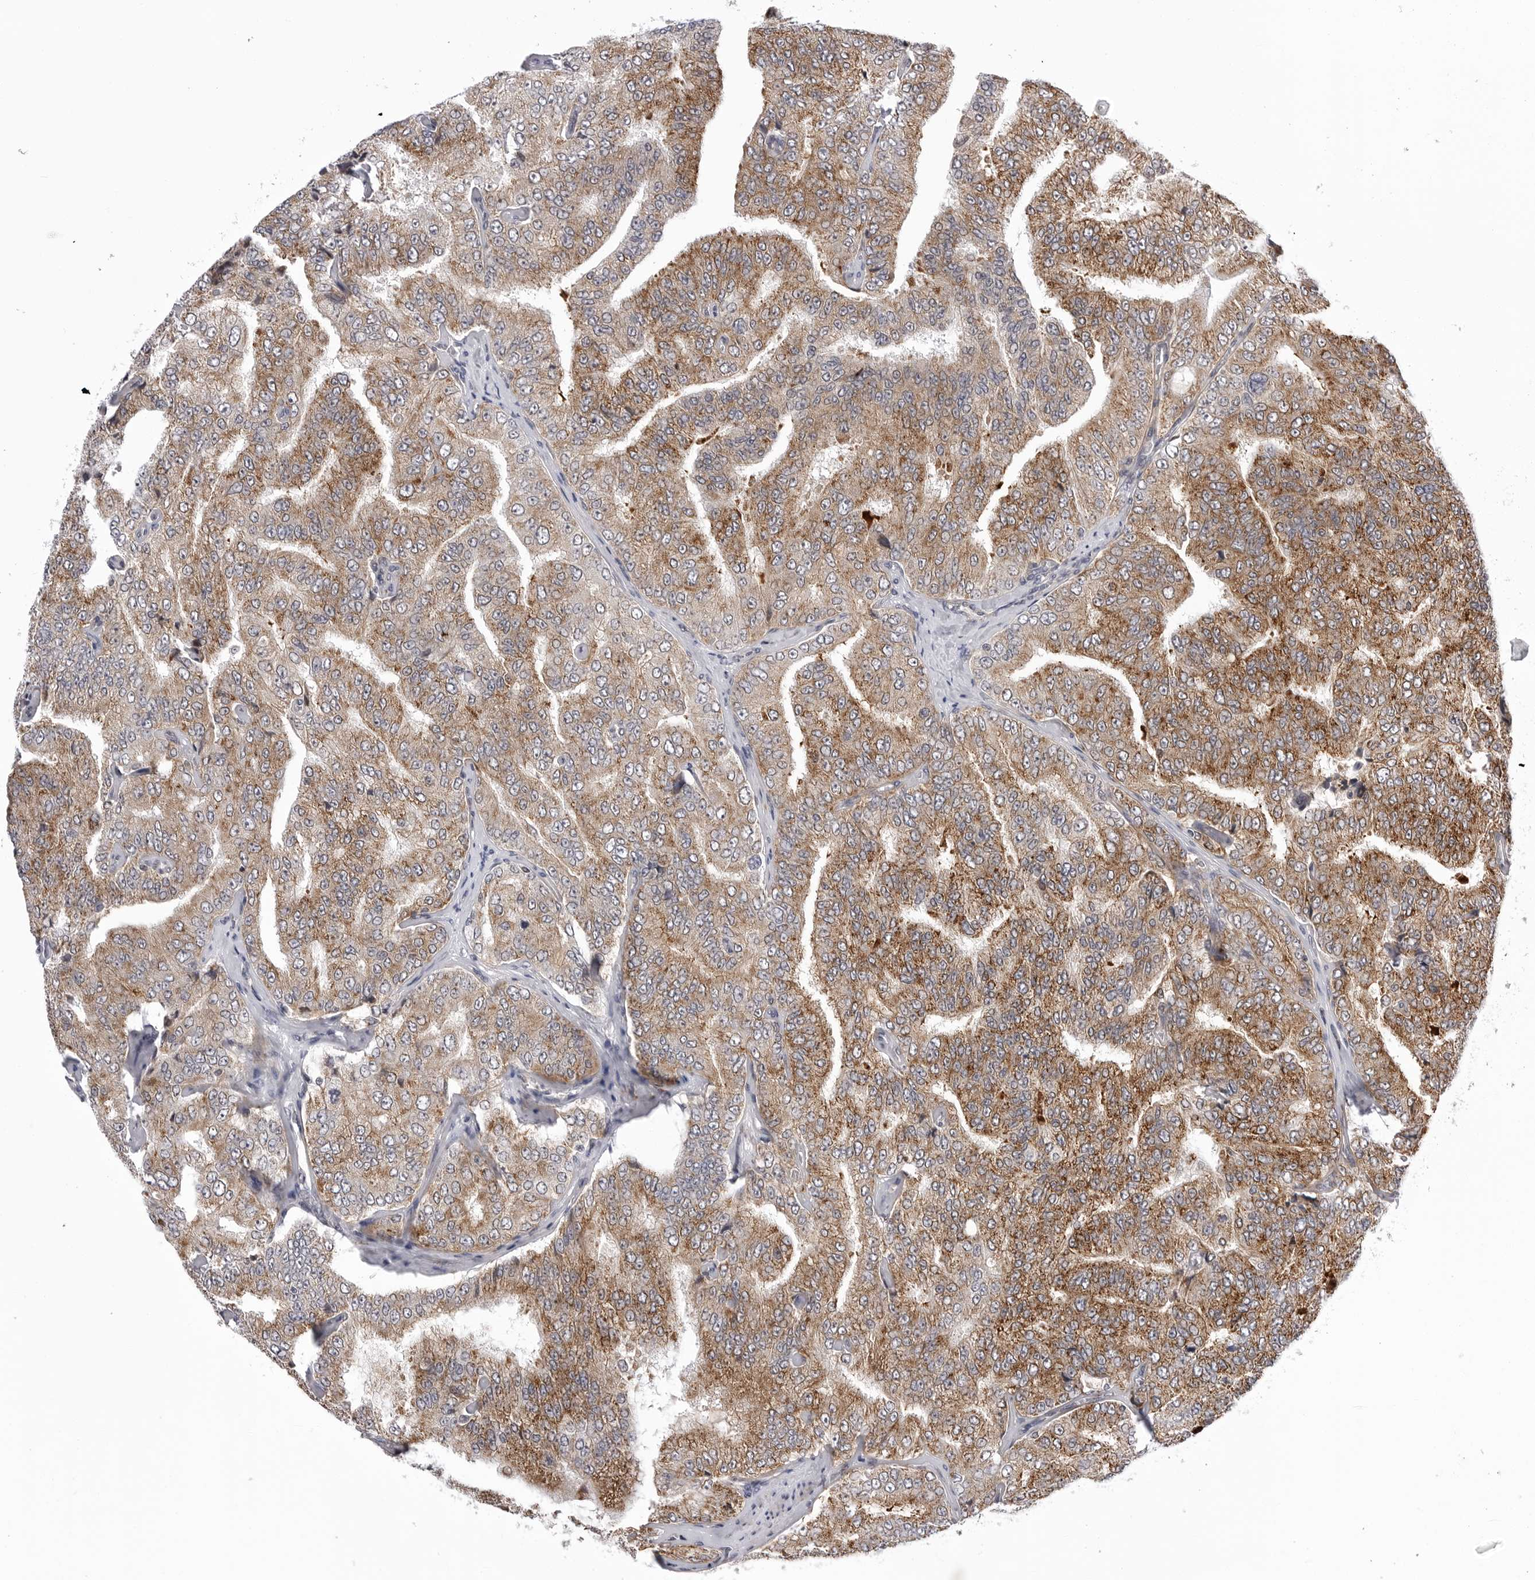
{"staining": {"intensity": "moderate", "quantity": ">75%", "location": "cytoplasmic/membranous"}, "tissue": "prostate cancer", "cell_type": "Tumor cells", "image_type": "cancer", "snomed": [{"axis": "morphology", "description": "Adenocarcinoma, High grade"}, {"axis": "topography", "description": "Prostate"}], "caption": "This image exhibits prostate cancer (high-grade adenocarcinoma) stained with IHC to label a protein in brown. The cytoplasmic/membranous of tumor cells show moderate positivity for the protein. Nuclei are counter-stained blue.", "gene": "CDK20", "patient": {"sex": "male", "age": 58}}